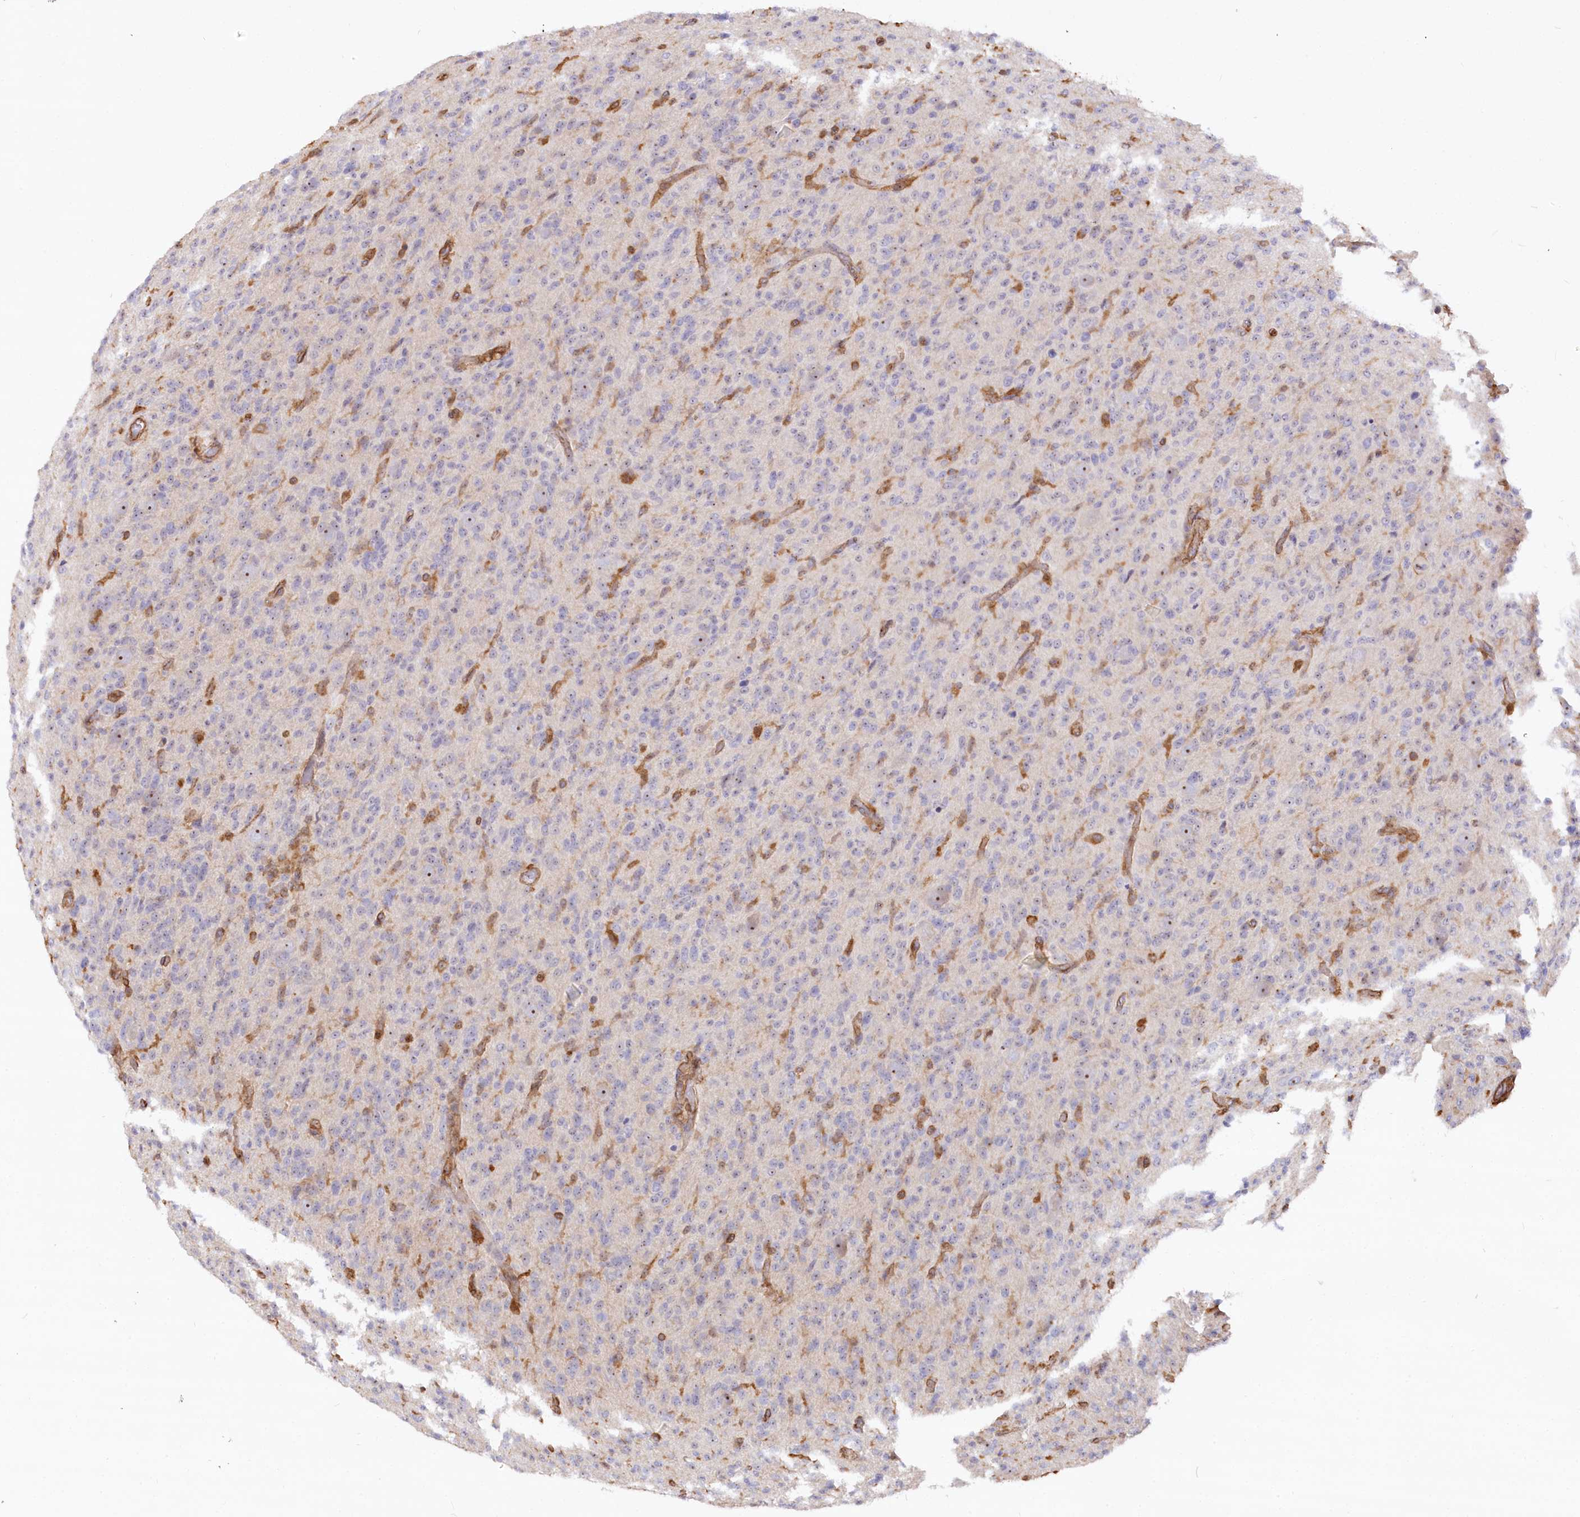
{"staining": {"intensity": "negative", "quantity": "none", "location": "none"}, "tissue": "glioma", "cell_type": "Tumor cells", "image_type": "cancer", "snomed": [{"axis": "morphology", "description": "Glioma, malignant, High grade"}, {"axis": "topography", "description": "Brain"}], "caption": "Immunohistochemistry (IHC) of malignant high-grade glioma demonstrates no expression in tumor cells. Brightfield microscopy of IHC stained with DAB (brown) and hematoxylin (blue), captured at high magnification.", "gene": "WDR36", "patient": {"sex": "female", "age": 57}}